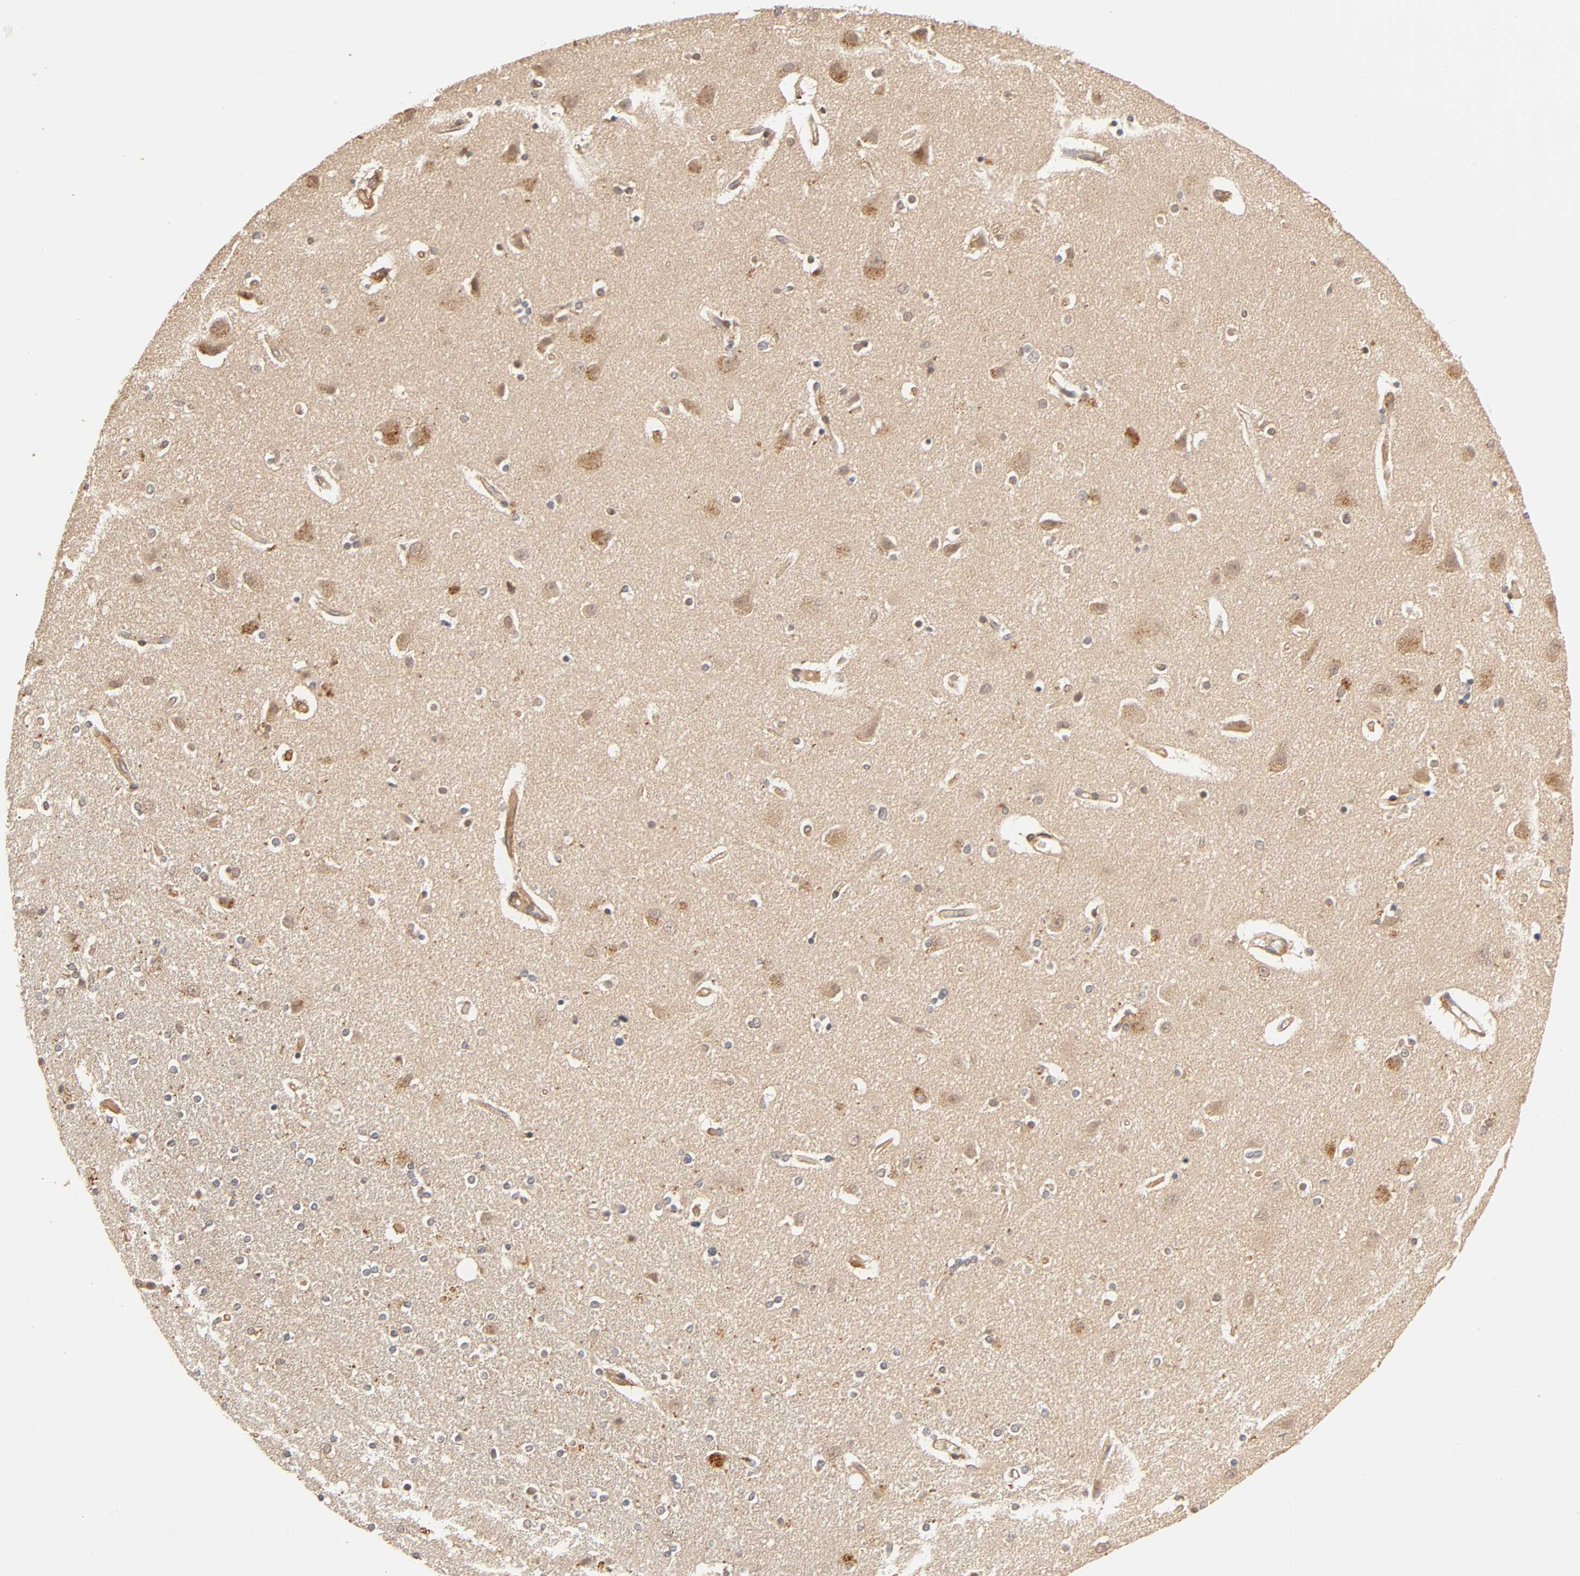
{"staining": {"intensity": "moderate", "quantity": "25%-75%", "location": "cytoplasmic/membranous"}, "tissue": "caudate", "cell_type": "Glial cells", "image_type": "normal", "snomed": [{"axis": "morphology", "description": "Normal tissue, NOS"}, {"axis": "topography", "description": "Lateral ventricle wall"}], "caption": "This is an image of immunohistochemistry staining of unremarkable caudate, which shows moderate positivity in the cytoplasmic/membranous of glial cells.", "gene": "EPS8", "patient": {"sex": "female", "age": 54}}